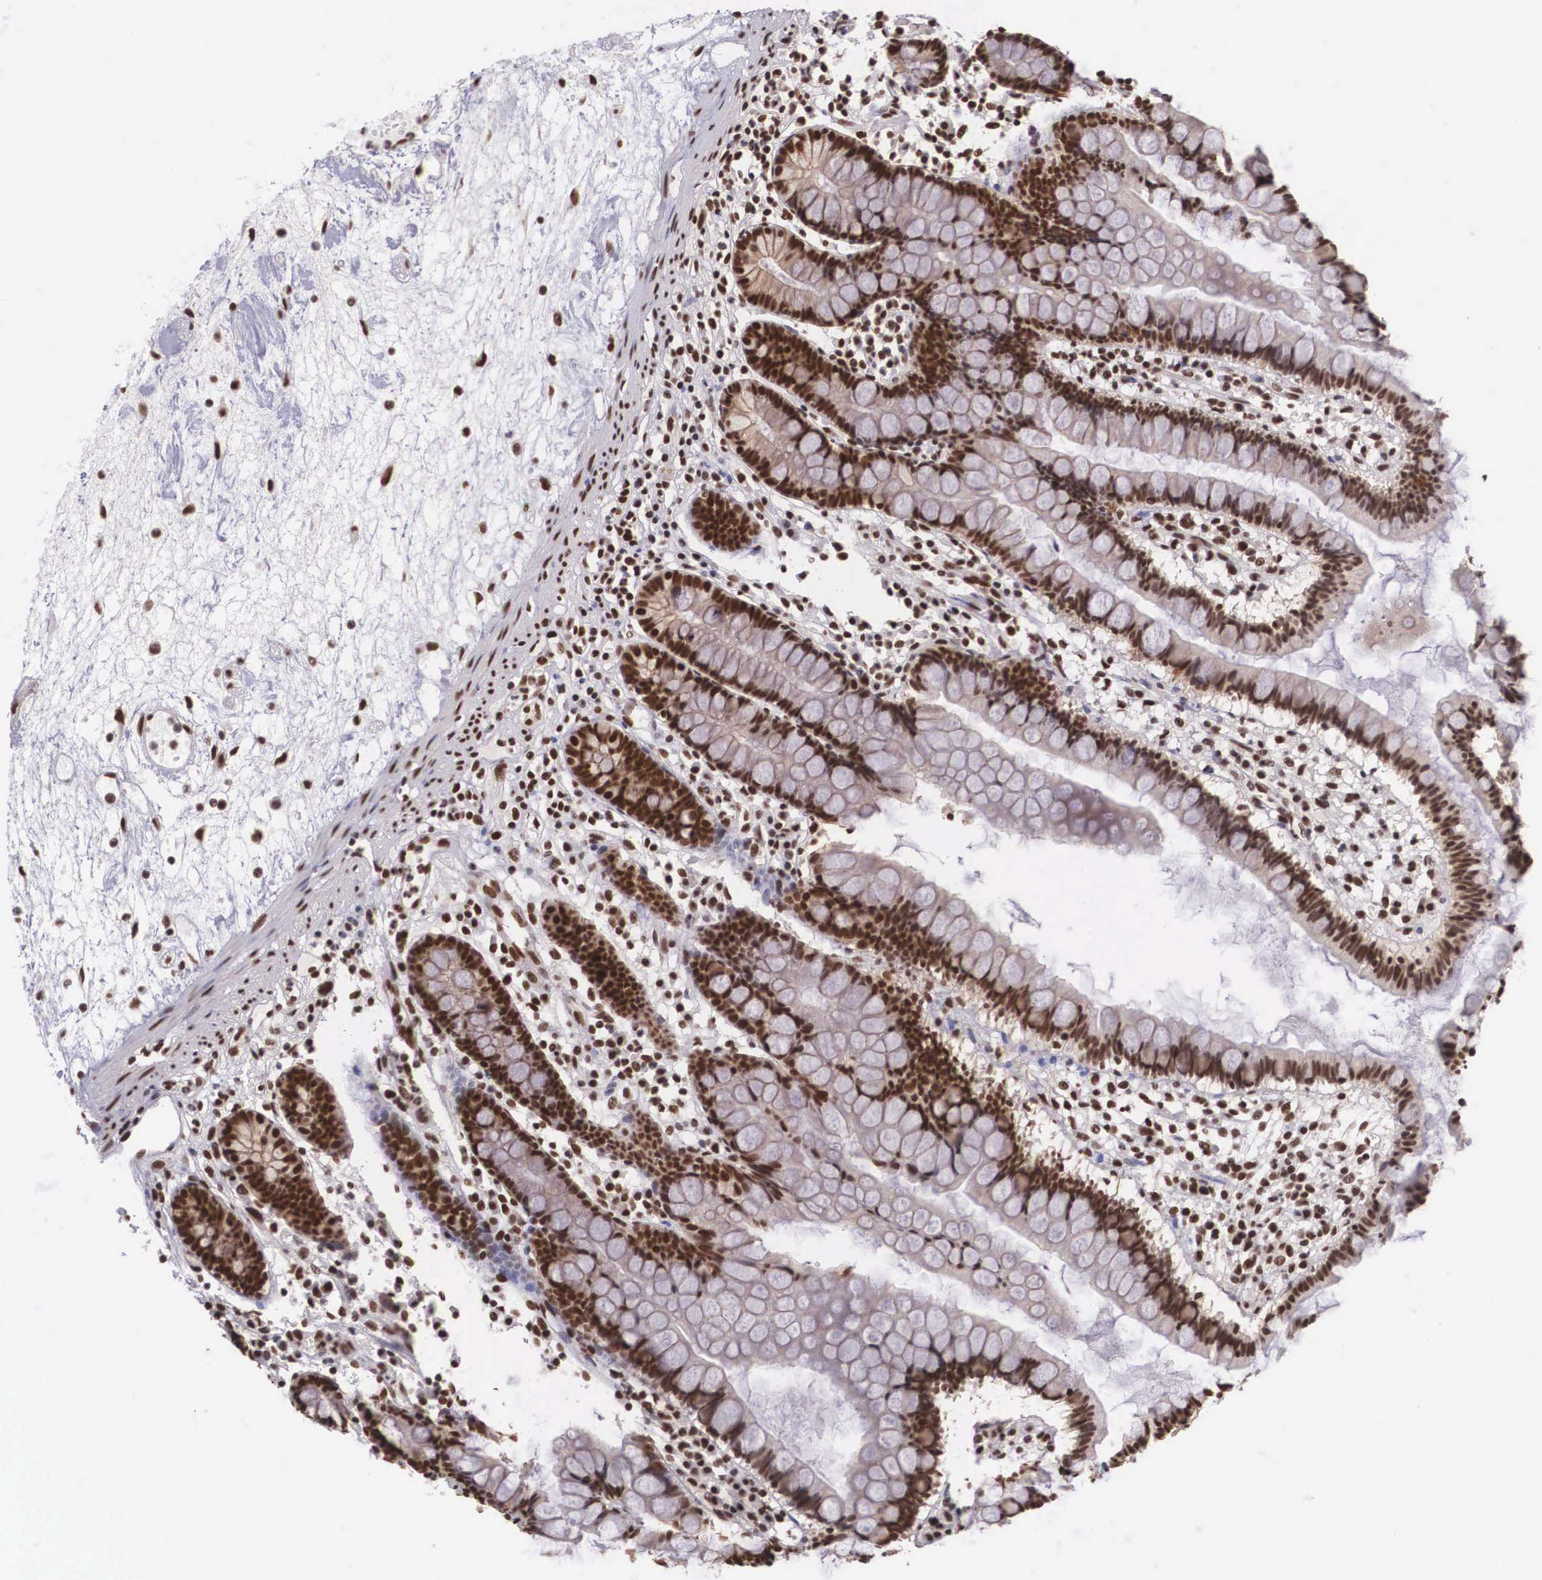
{"staining": {"intensity": "strong", "quantity": ">75%", "location": "cytoplasmic/membranous,nuclear"}, "tissue": "small intestine", "cell_type": "Glandular cells", "image_type": "normal", "snomed": [{"axis": "morphology", "description": "Normal tissue, NOS"}, {"axis": "topography", "description": "Small intestine"}], "caption": "Protein expression analysis of unremarkable human small intestine reveals strong cytoplasmic/membranous,nuclear expression in approximately >75% of glandular cells. (Brightfield microscopy of DAB IHC at high magnification).", "gene": "POLR2F", "patient": {"sex": "female", "age": 51}}